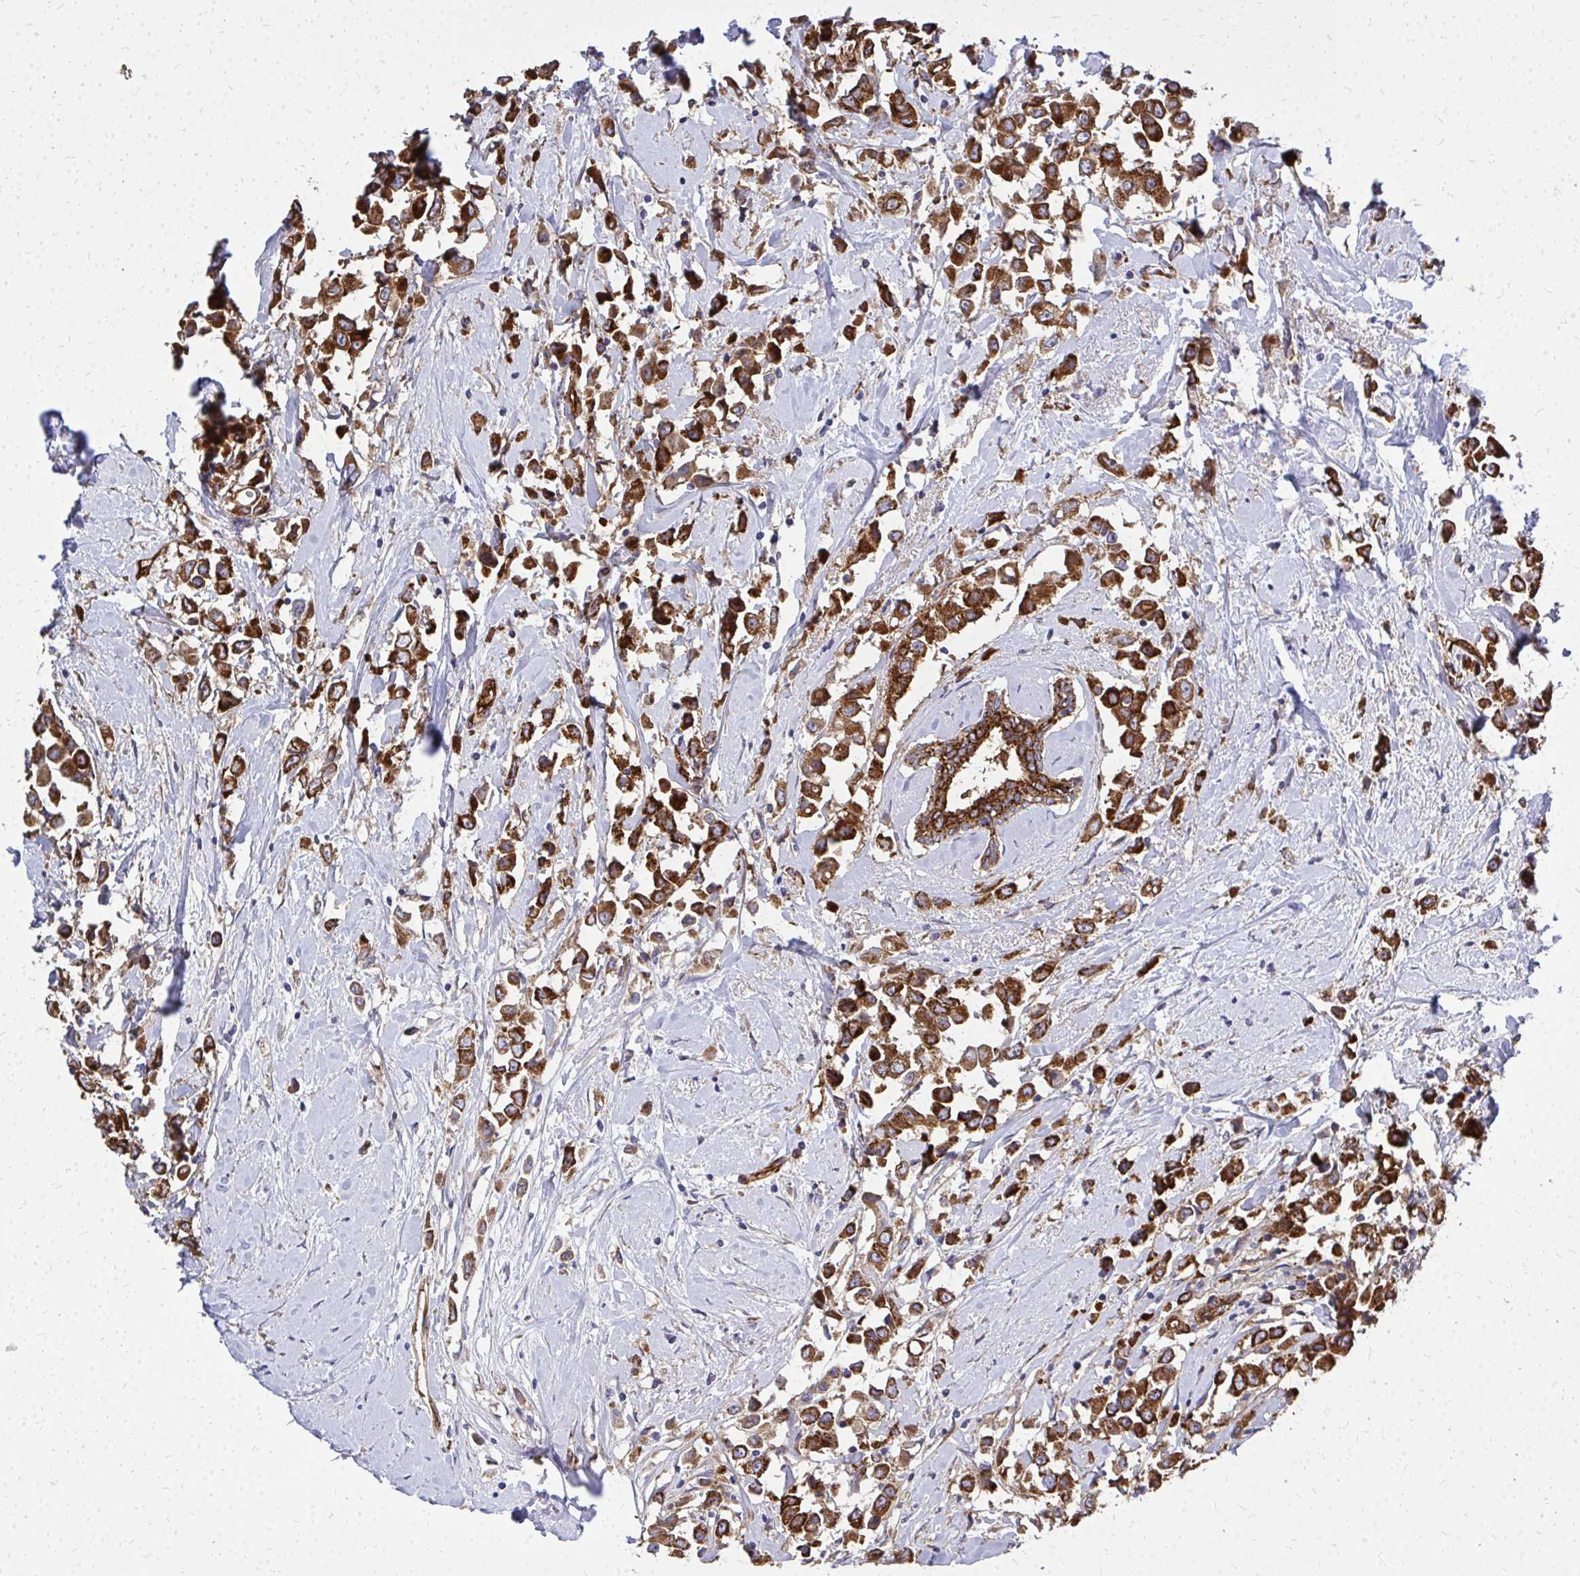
{"staining": {"intensity": "strong", "quantity": ">75%", "location": "cytoplasmic/membranous"}, "tissue": "breast cancer", "cell_type": "Tumor cells", "image_type": "cancer", "snomed": [{"axis": "morphology", "description": "Duct carcinoma"}, {"axis": "topography", "description": "Breast"}], "caption": "Immunohistochemistry (DAB) staining of human invasive ductal carcinoma (breast) exhibits strong cytoplasmic/membranous protein positivity in approximately >75% of tumor cells.", "gene": "MARCKSL1", "patient": {"sex": "female", "age": 61}}